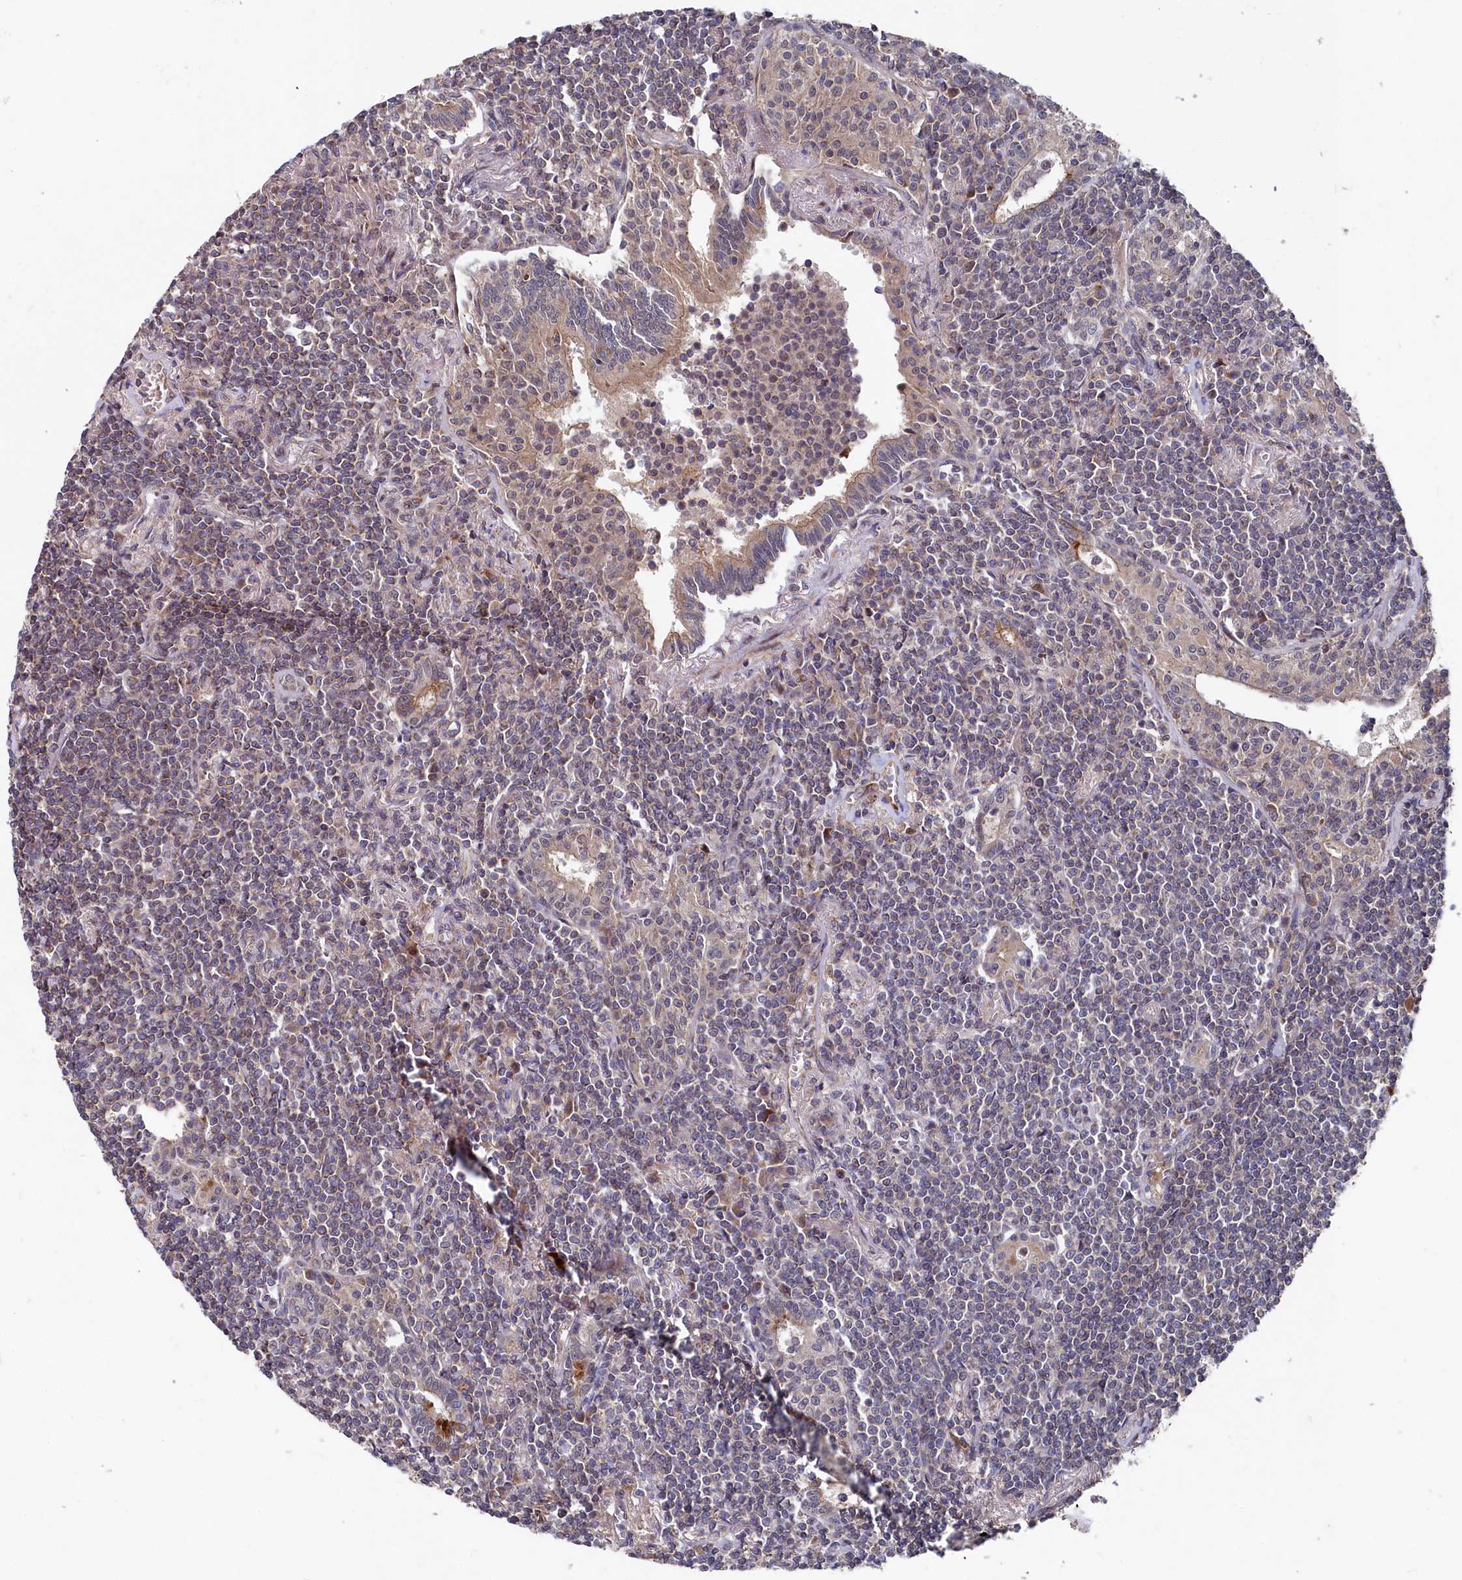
{"staining": {"intensity": "weak", "quantity": "25%-75%", "location": "cytoplasmic/membranous"}, "tissue": "lymphoma", "cell_type": "Tumor cells", "image_type": "cancer", "snomed": [{"axis": "morphology", "description": "Malignant lymphoma, non-Hodgkin's type, Low grade"}, {"axis": "topography", "description": "Lung"}], "caption": "Weak cytoplasmic/membranous protein expression is seen in approximately 25%-75% of tumor cells in low-grade malignant lymphoma, non-Hodgkin's type.", "gene": "SUPV3L1", "patient": {"sex": "female", "age": 71}}